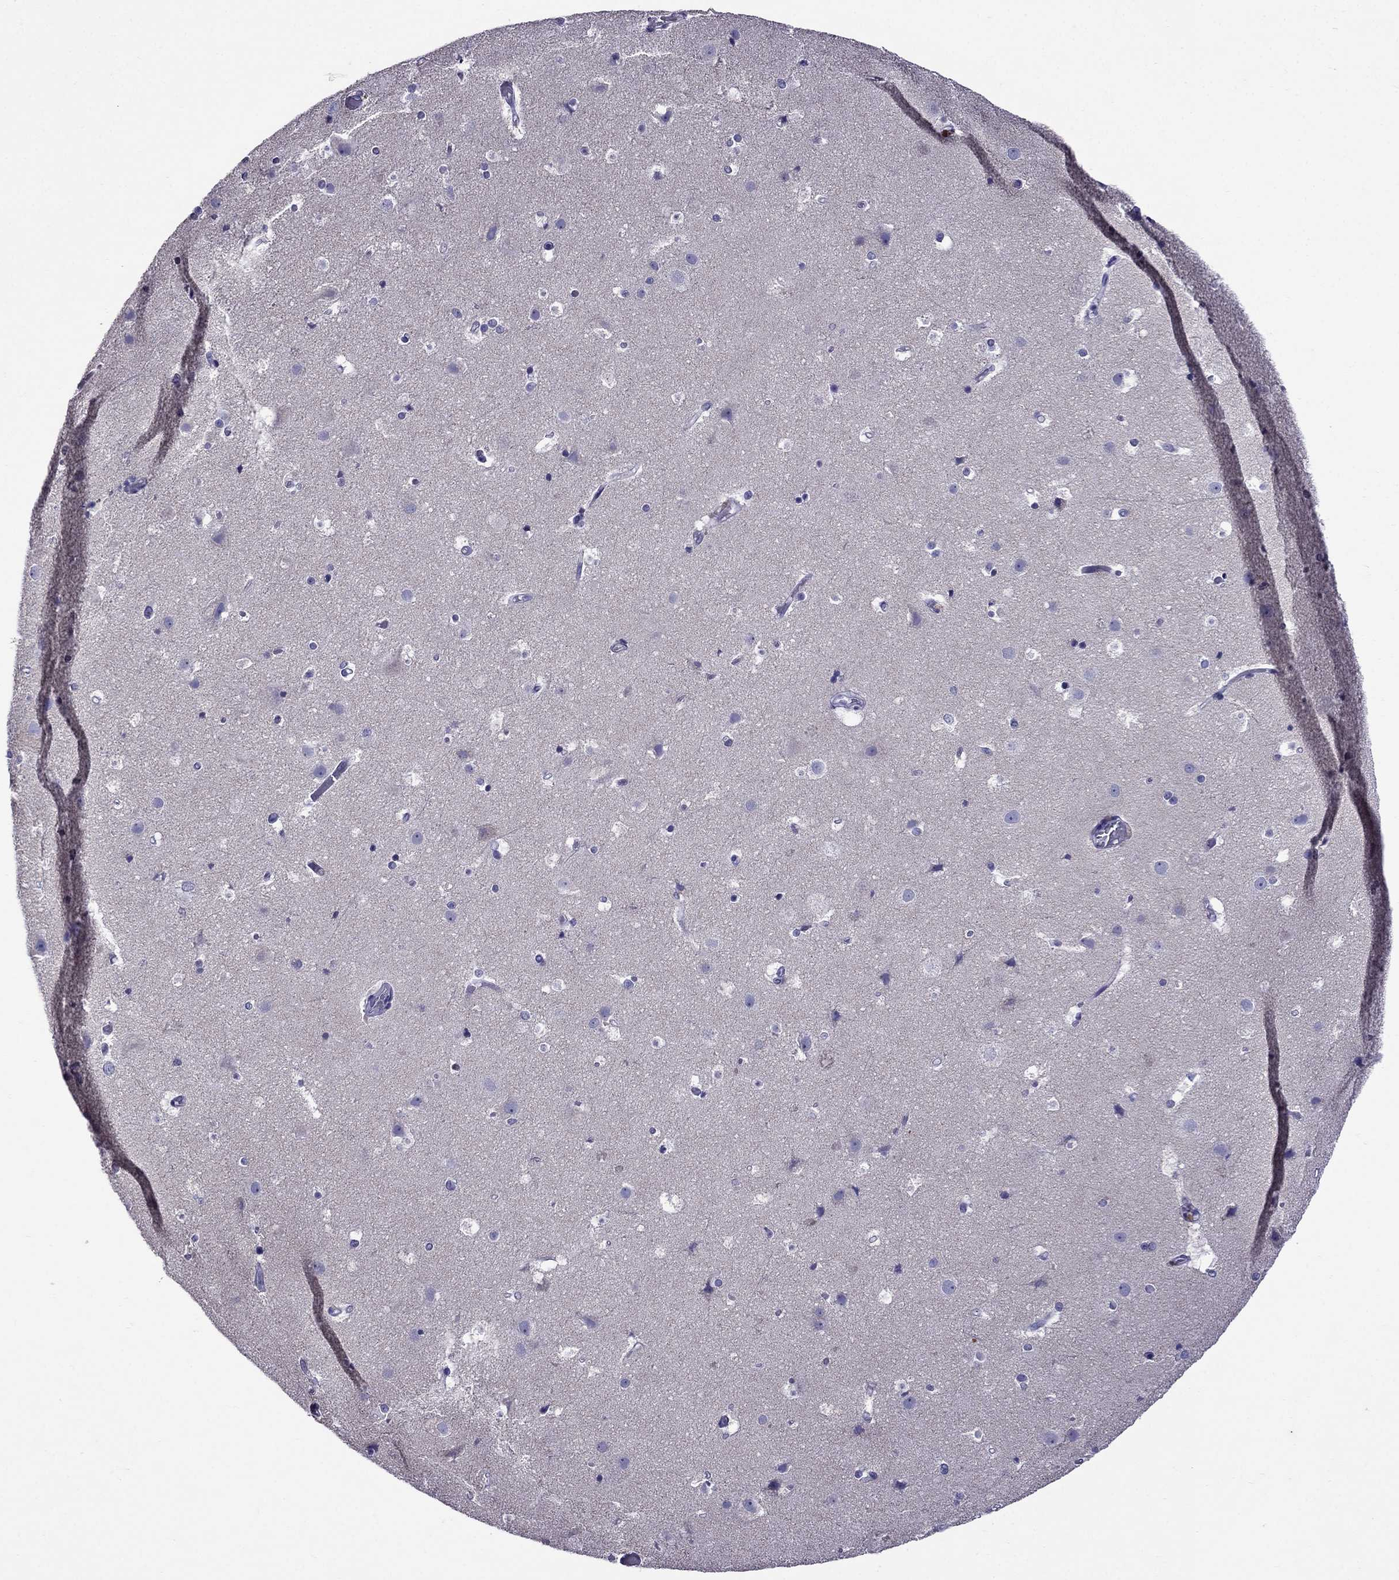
{"staining": {"intensity": "negative", "quantity": "none", "location": "none"}, "tissue": "cerebral cortex", "cell_type": "Endothelial cells", "image_type": "normal", "snomed": [{"axis": "morphology", "description": "Normal tissue, NOS"}, {"axis": "topography", "description": "Cerebral cortex"}], "caption": "This image is of normal cerebral cortex stained with IHC to label a protein in brown with the nuclei are counter-stained blue. There is no staining in endothelial cells.", "gene": "OXCT2", "patient": {"sex": "female", "age": 52}}